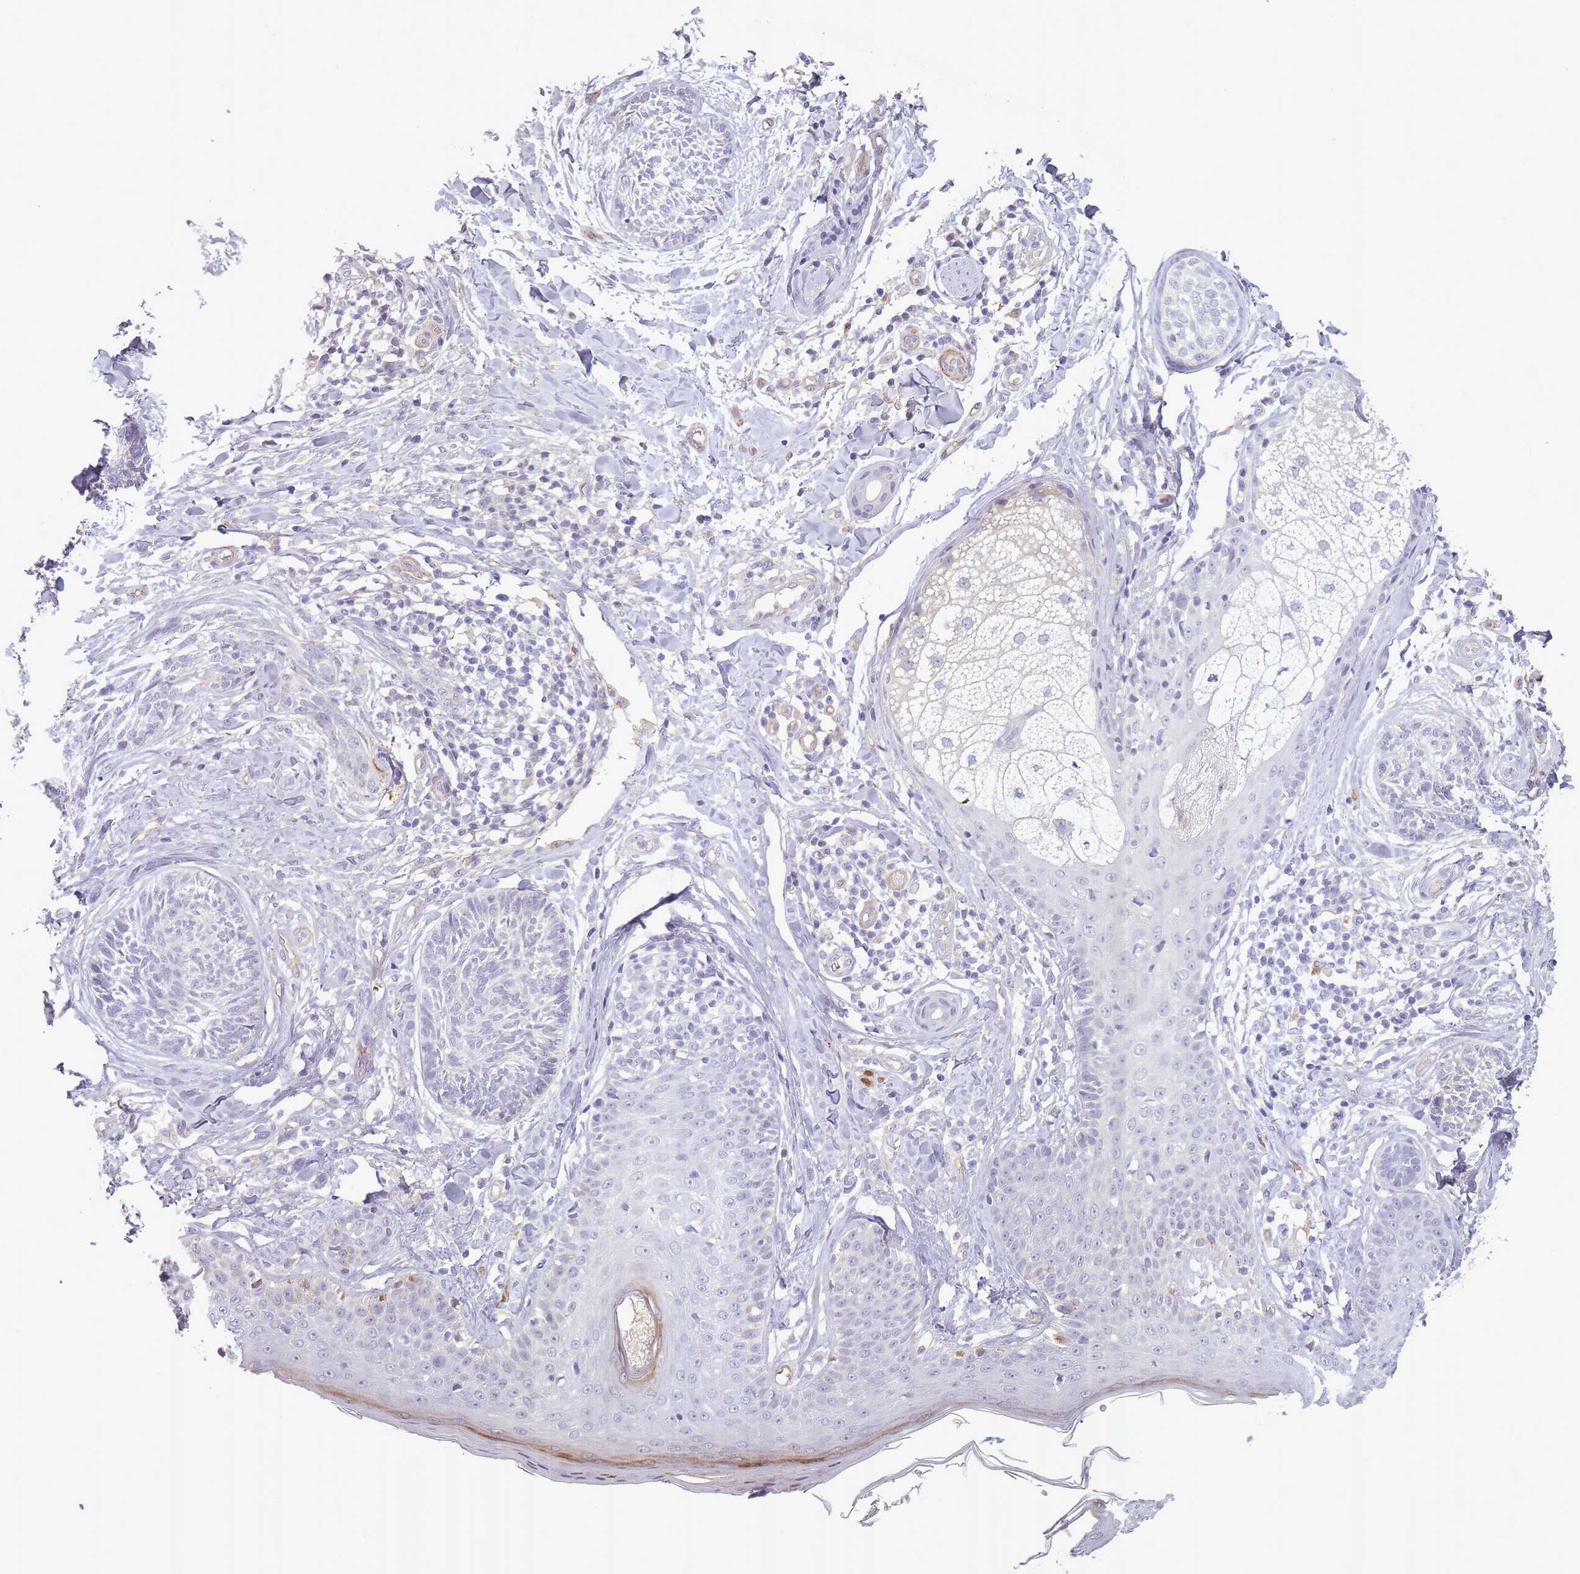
{"staining": {"intensity": "negative", "quantity": "none", "location": "none"}, "tissue": "skin cancer", "cell_type": "Tumor cells", "image_type": "cancer", "snomed": [{"axis": "morphology", "description": "Basal cell carcinoma"}, {"axis": "topography", "description": "Skin"}], "caption": "An immunohistochemistry micrograph of skin basal cell carcinoma is shown. There is no staining in tumor cells of skin basal cell carcinoma.", "gene": "SLC8A2", "patient": {"sex": "male", "age": 73}}